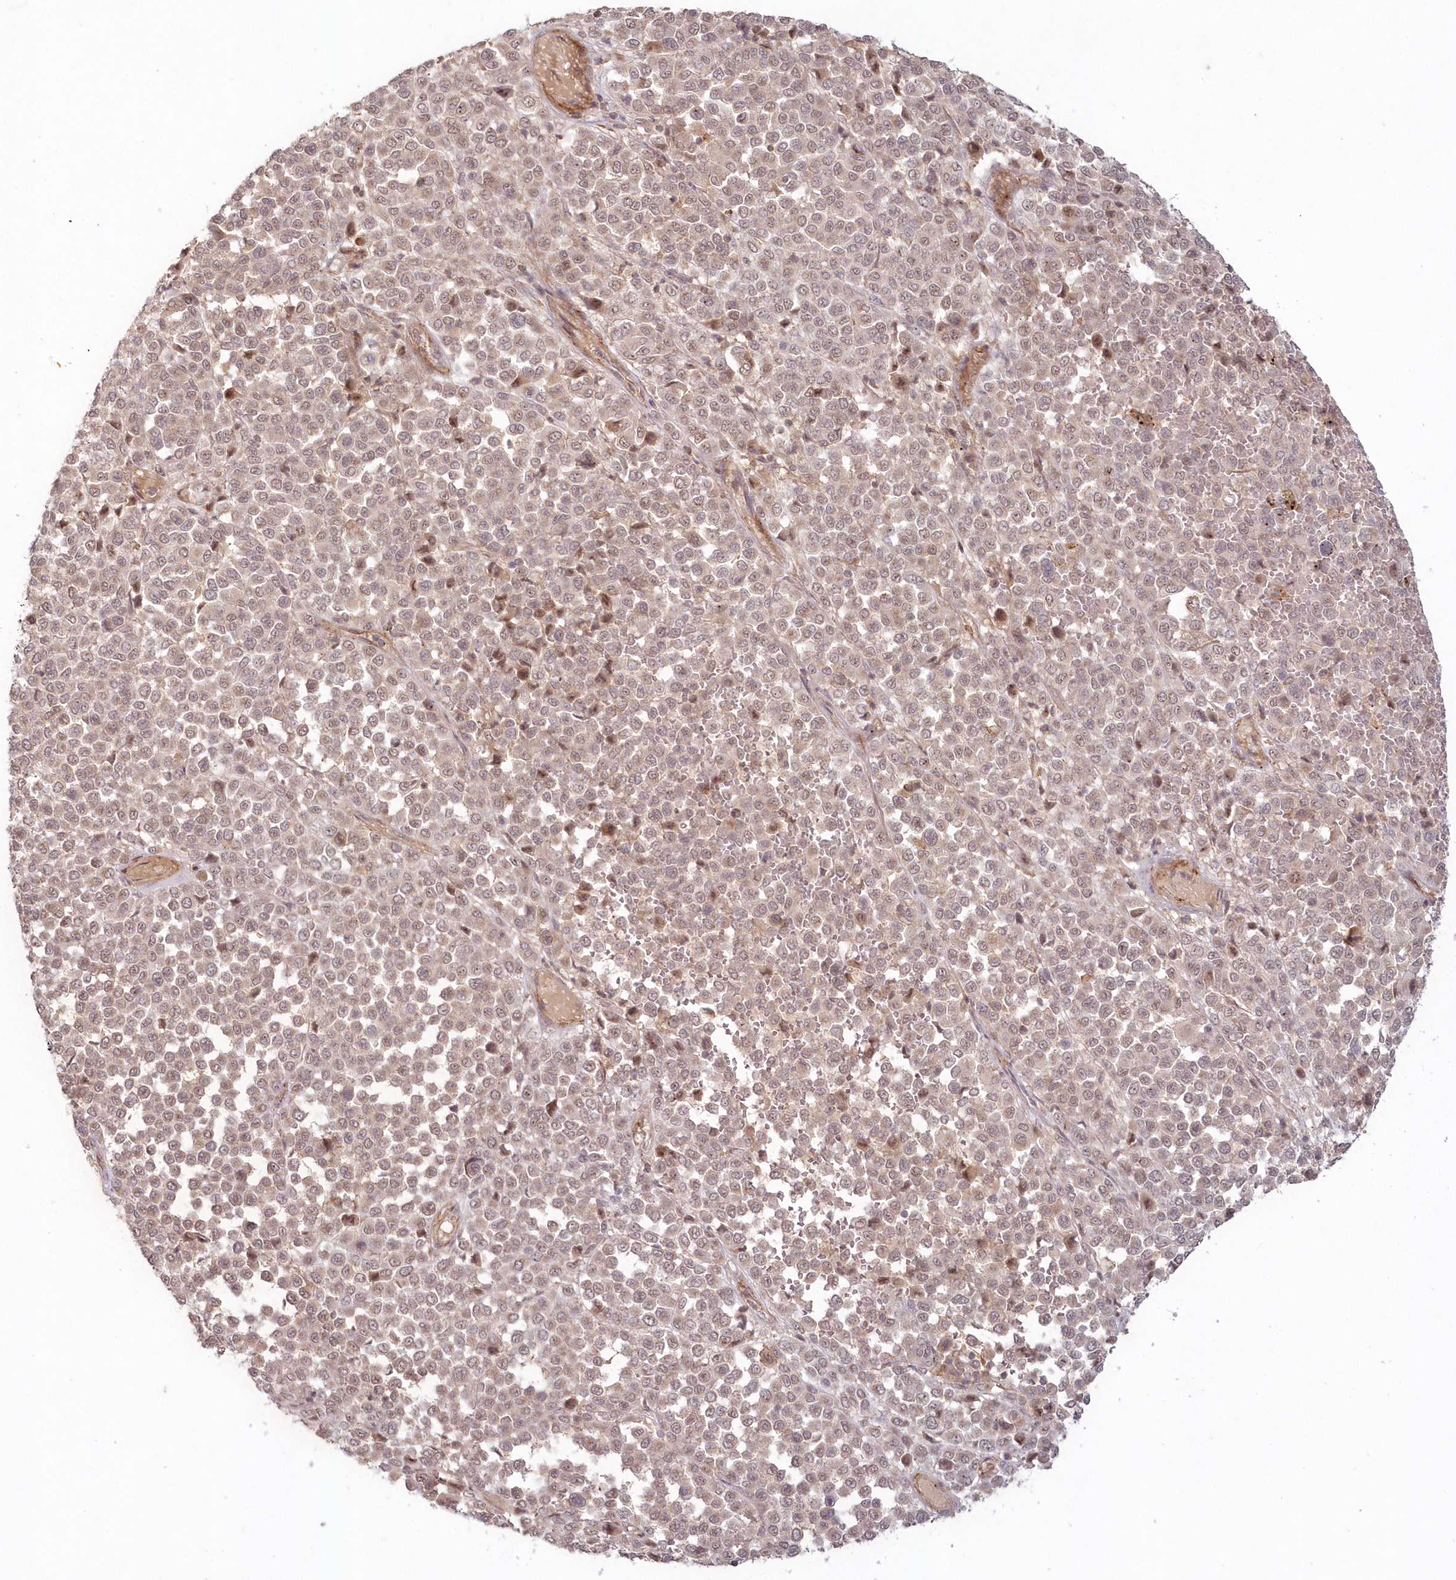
{"staining": {"intensity": "weak", "quantity": ">75%", "location": "cytoplasmic/membranous,nuclear"}, "tissue": "melanoma", "cell_type": "Tumor cells", "image_type": "cancer", "snomed": [{"axis": "morphology", "description": "Malignant melanoma, Metastatic site"}, {"axis": "topography", "description": "Pancreas"}], "caption": "There is low levels of weak cytoplasmic/membranous and nuclear expression in tumor cells of melanoma, as demonstrated by immunohistochemical staining (brown color).", "gene": "TOGARAM2", "patient": {"sex": "female", "age": 30}}